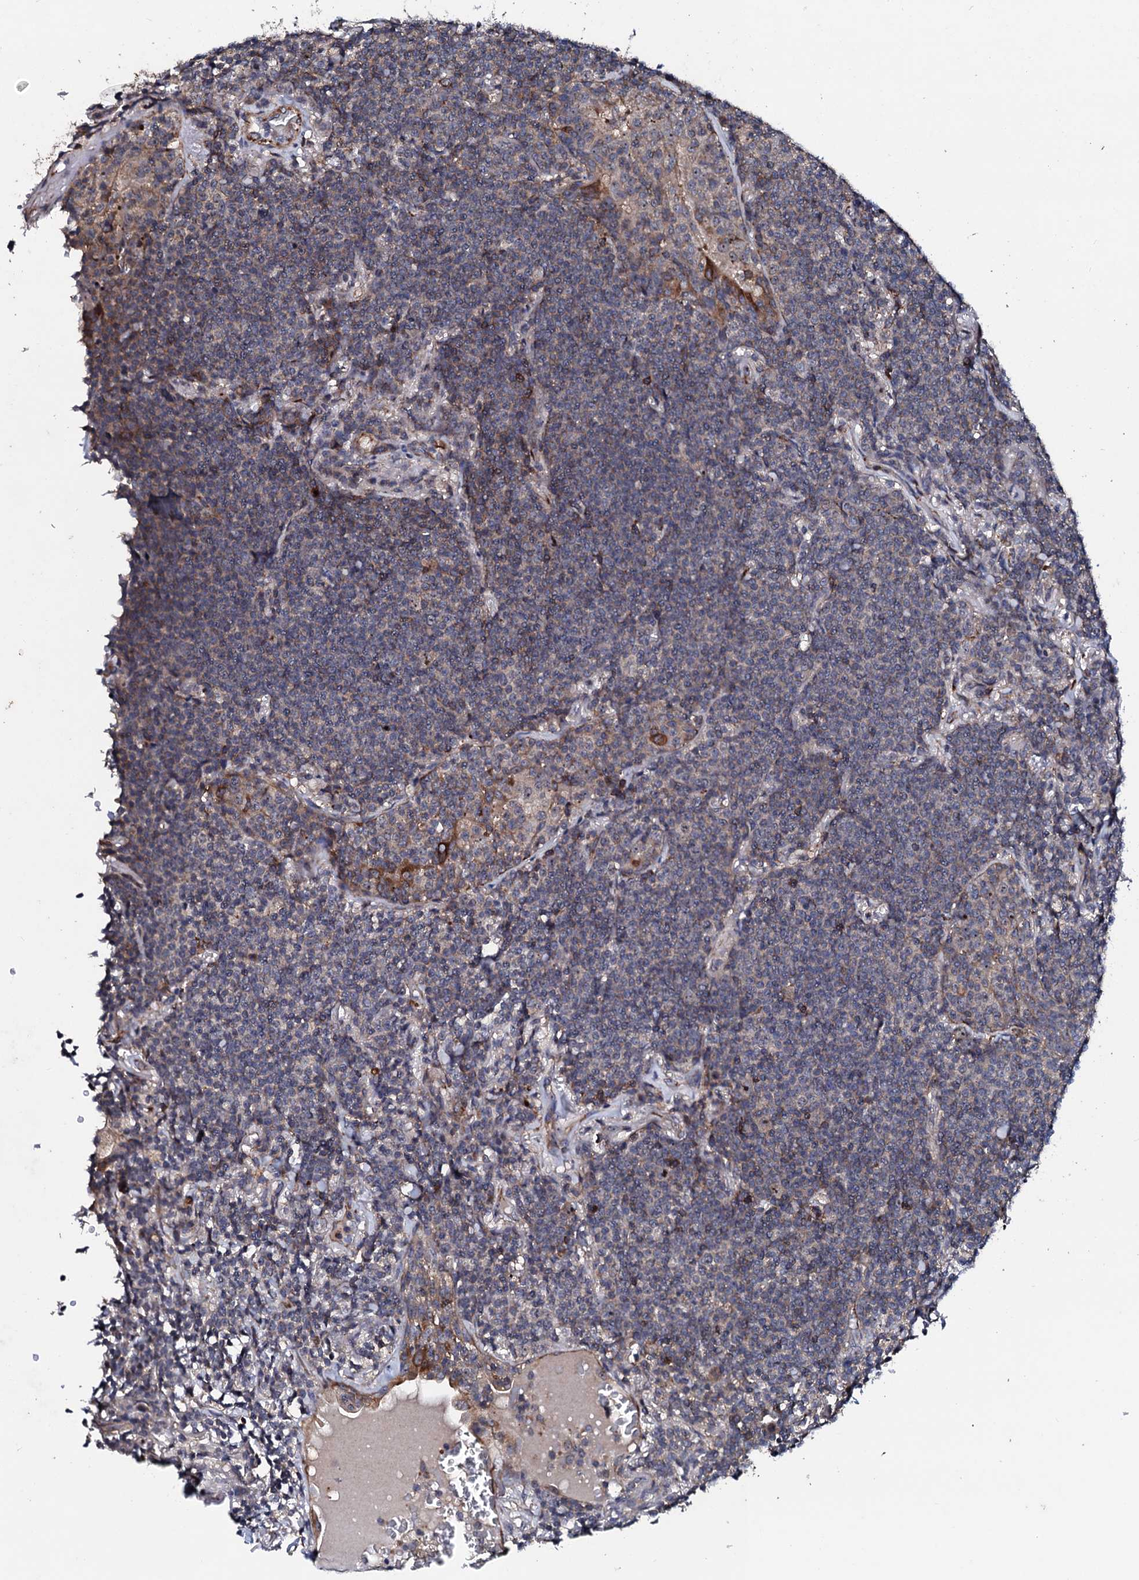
{"staining": {"intensity": "negative", "quantity": "none", "location": "none"}, "tissue": "lymphoma", "cell_type": "Tumor cells", "image_type": "cancer", "snomed": [{"axis": "morphology", "description": "Malignant lymphoma, non-Hodgkin's type, Low grade"}, {"axis": "topography", "description": "Lung"}], "caption": "IHC of low-grade malignant lymphoma, non-Hodgkin's type exhibits no staining in tumor cells.", "gene": "GTPBP4", "patient": {"sex": "female", "age": 71}}